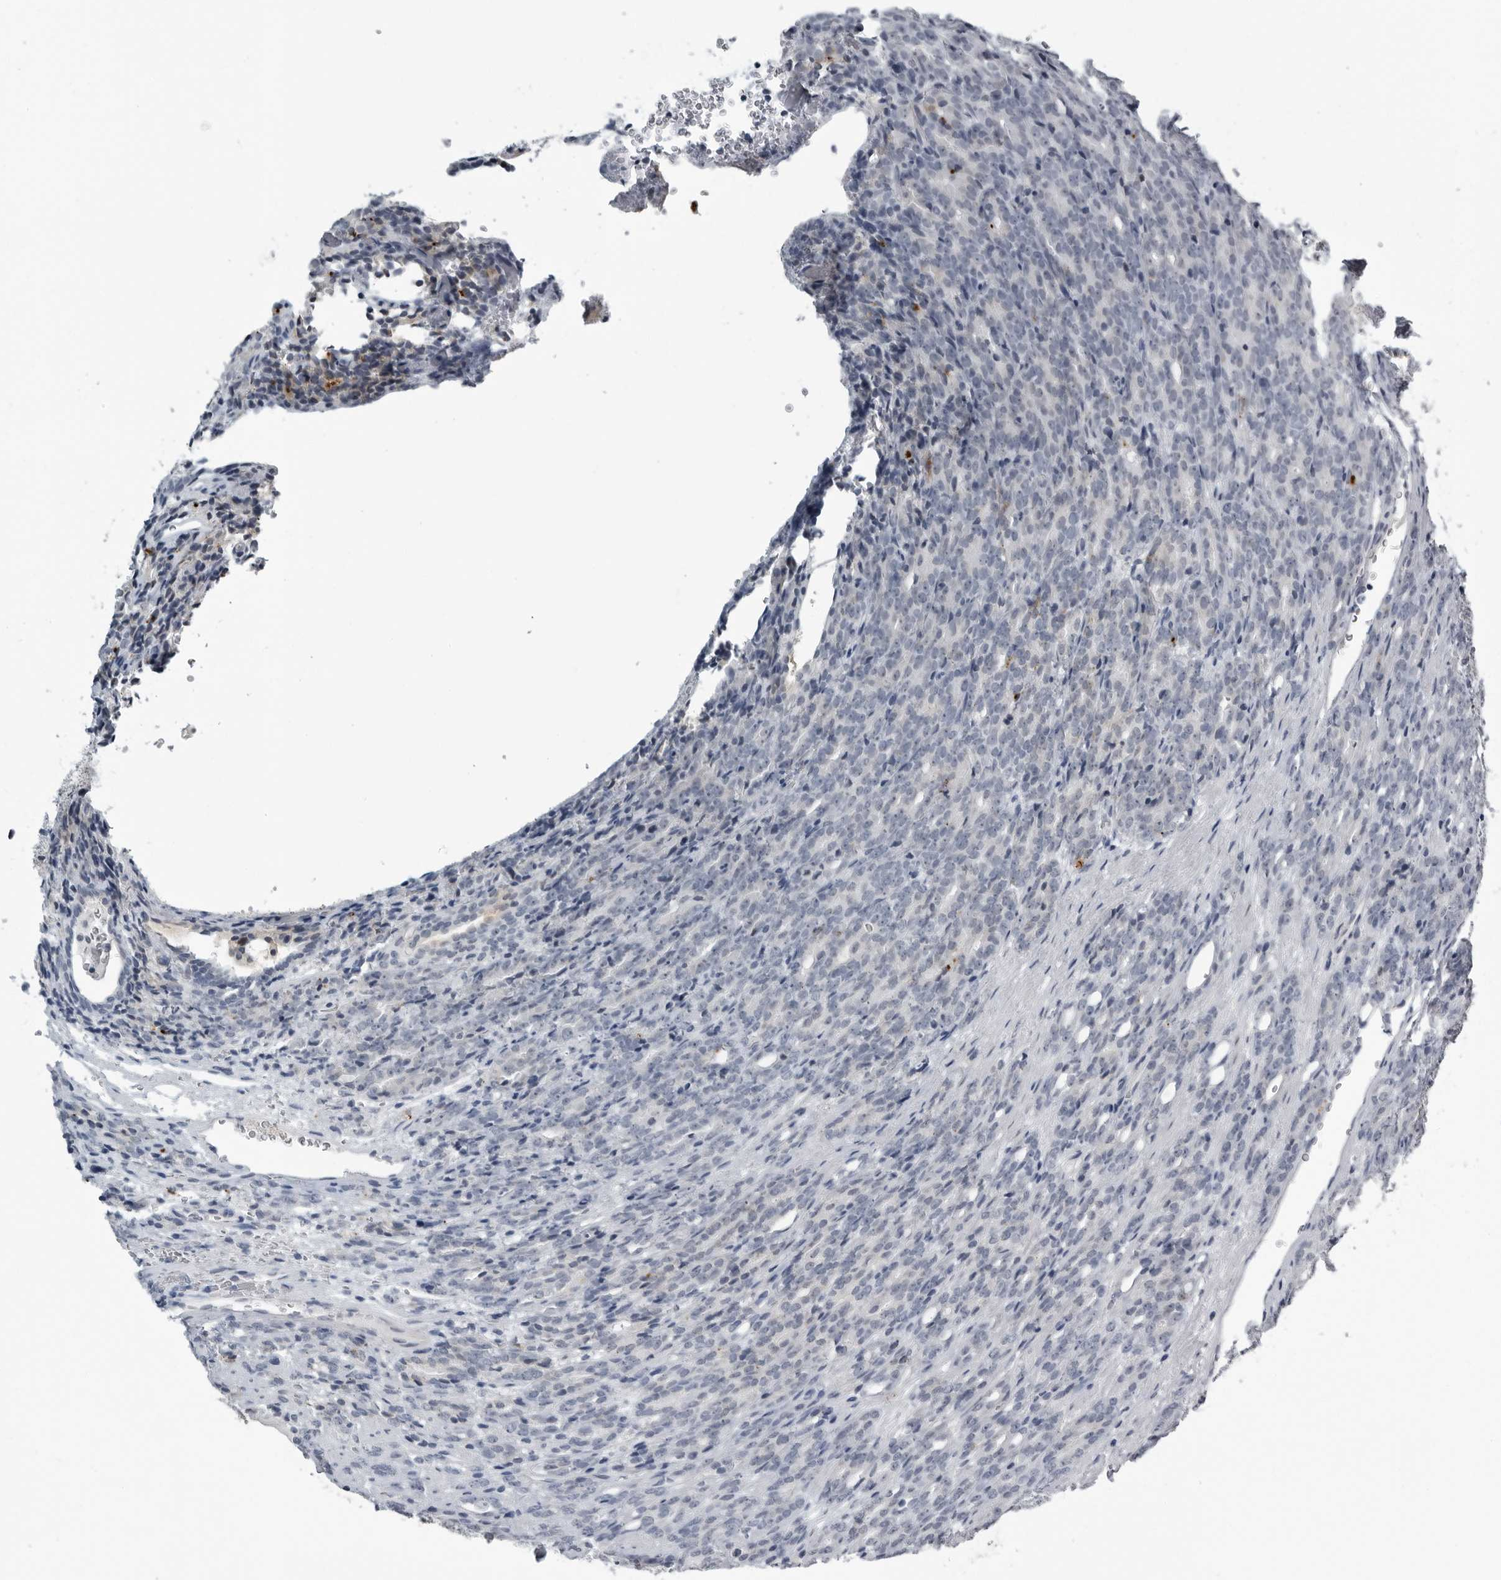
{"staining": {"intensity": "negative", "quantity": "none", "location": "none"}, "tissue": "prostate cancer", "cell_type": "Tumor cells", "image_type": "cancer", "snomed": [{"axis": "morphology", "description": "Adenocarcinoma, High grade"}, {"axis": "topography", "description": "Prostate"}], "caption": "A photomicrograph of prostate cancer (high-grade adenocarcinoma) stained for a protein displays no brown staining in tumor cells. (DAB immunohistochemistry (IHC) with hematoxylin counter stain).", "gene": "PRRX2", "patient": {"sex": "male", "age": 62}}